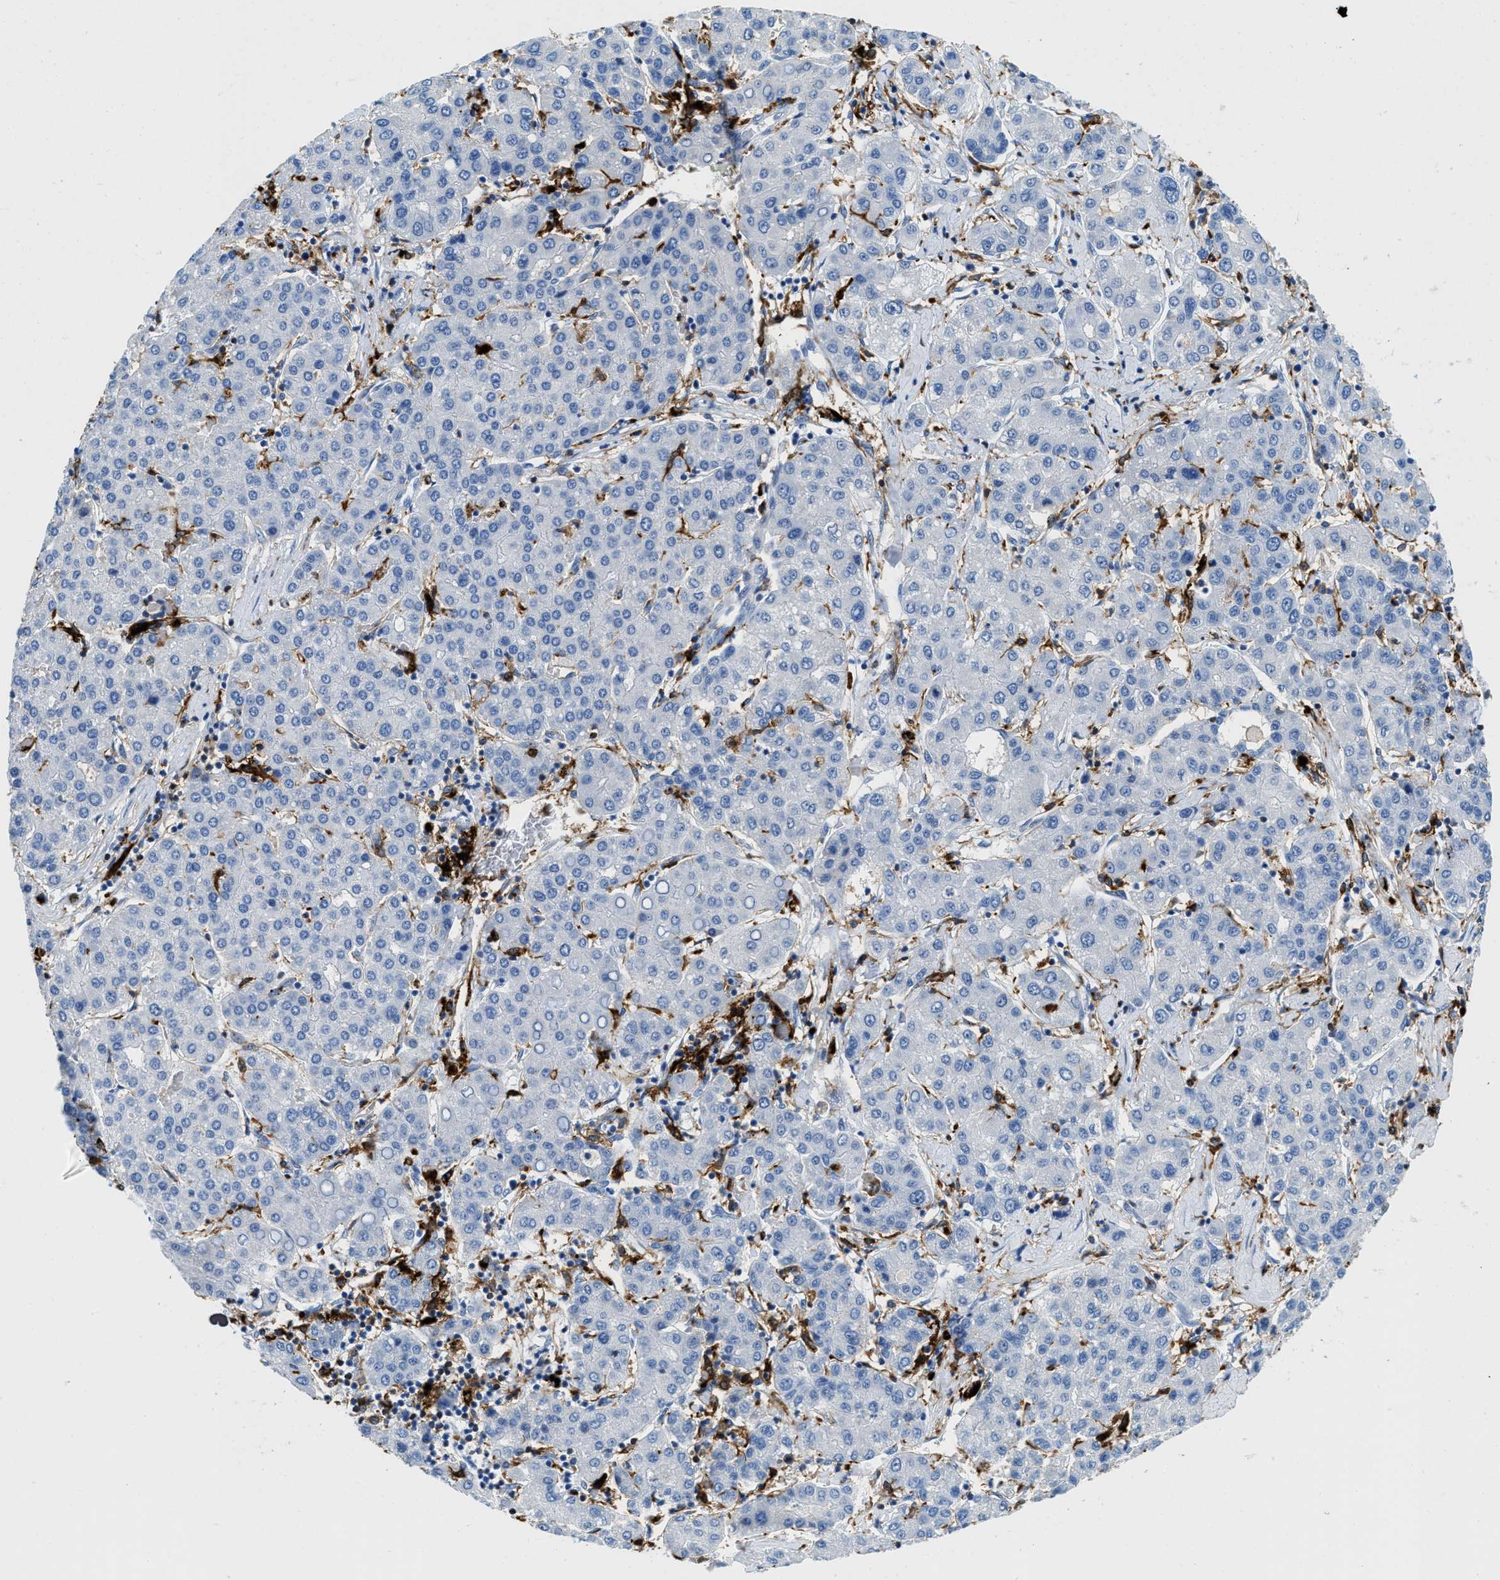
{"staining": {"intensity": "negative", "quantity": "none", "location": "none"}, "tissue": "liver cancer", "cell_type": "Tumor cells", "image_type": "cancer", "snomed": [{"axis": "morphology", "description": "Carcinoma, Hepatocellular, NOS"}, {"axis": "topography", "description": "Liver"}], "caption": "A histopathology image of human hepatocellular carcinoma (liver) is negative for staining in tumor cells.", "gene": "CD226", "patient": {"sex": "male", "age": 65}}